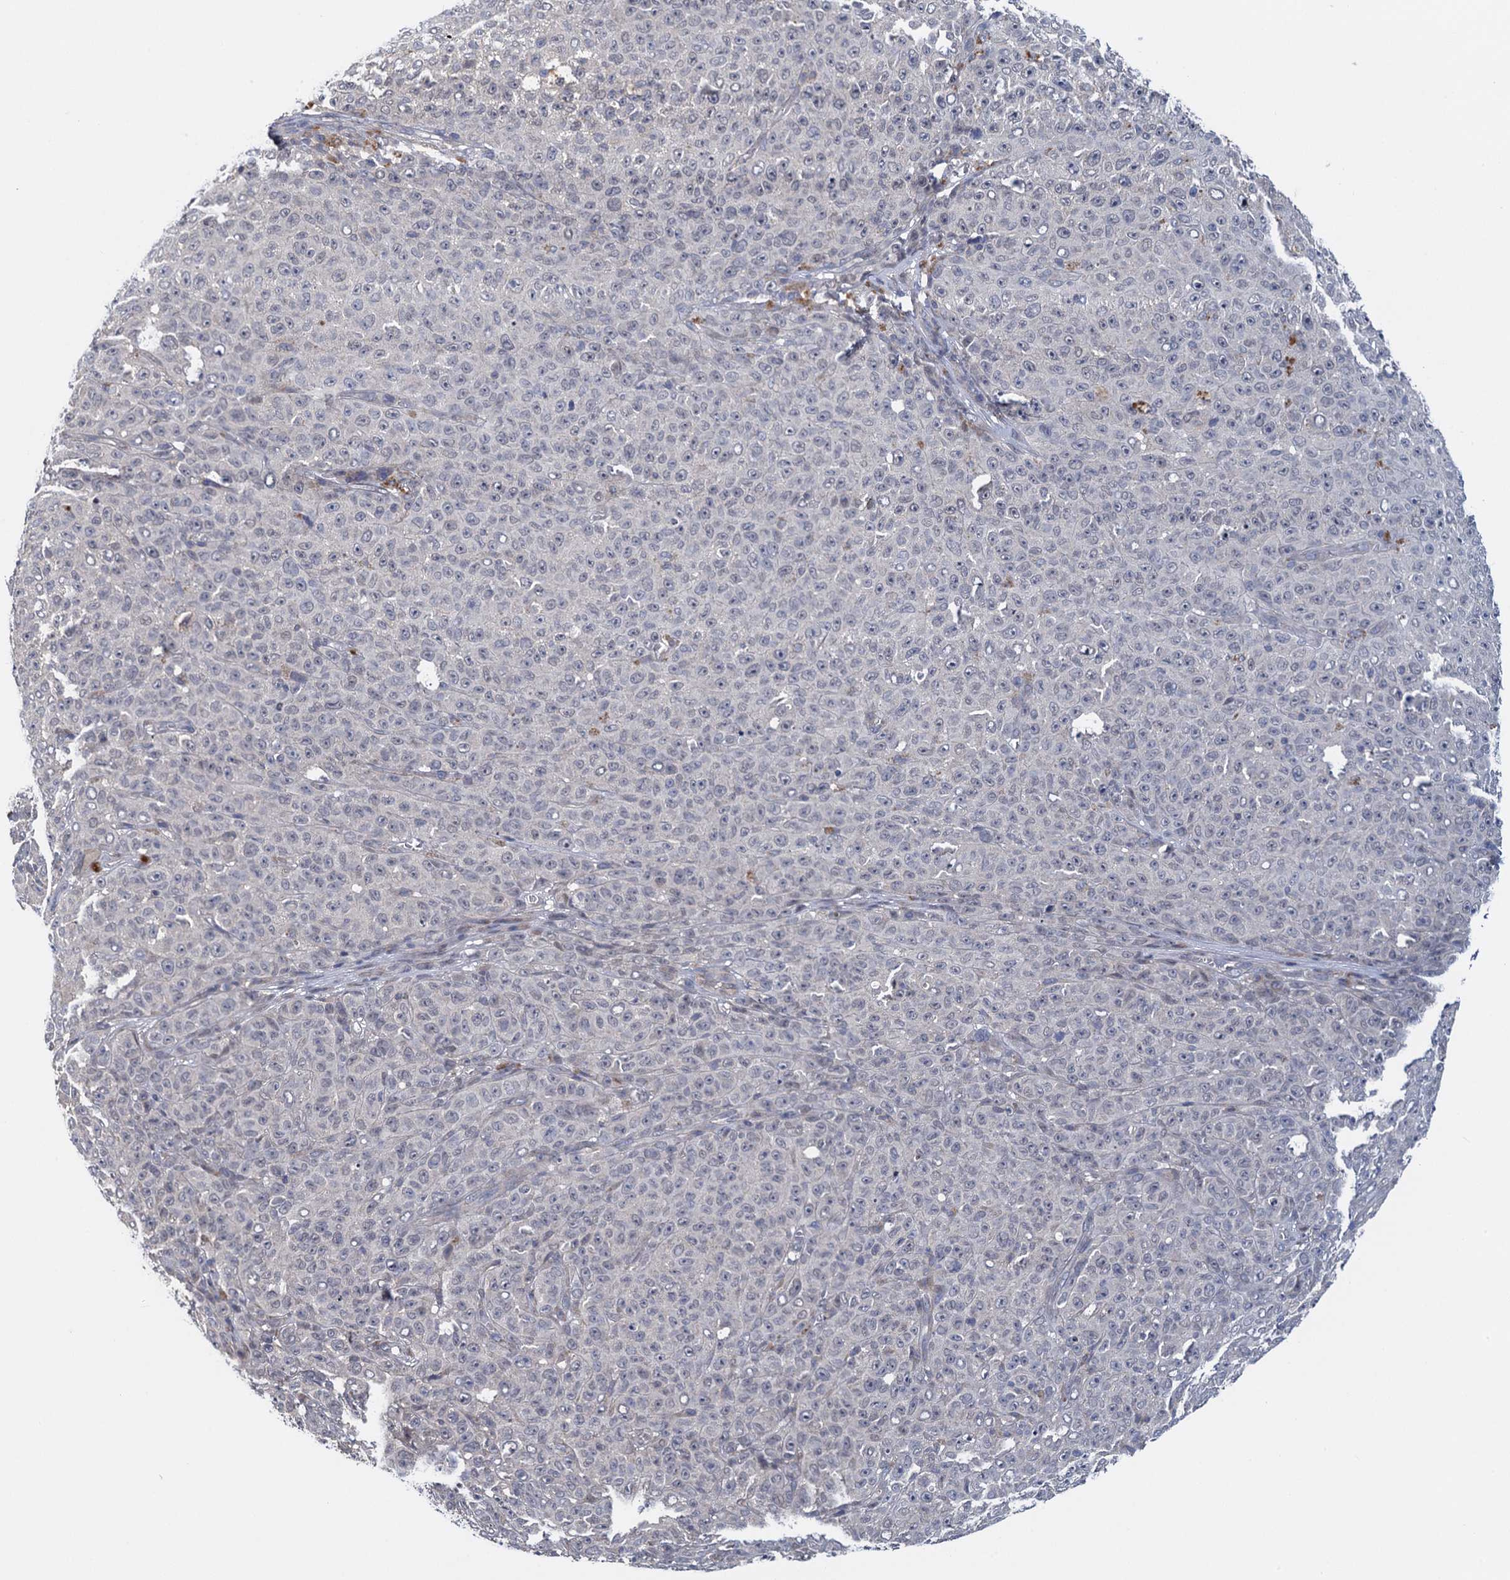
{"staining": {"intensity": "negative", "quantity": "none", "location": "none"}, "tissue": "melanoma", "cell_type": "Tumor cells", "image_type": "cancer", "snomed": [{"axis": "morphology", "description": "Malignant melanoma, NOS"}, {"axis": "topography", "description": "Skin"}], "caption": "DAB immunohistochemical staining of human melanoma displays no significant staining in tumor cells. (Brightfield microscopy of DAB IHC at high magnification).", "gene": "MDM1", "patient": {"sex": "female", "age": 82}}